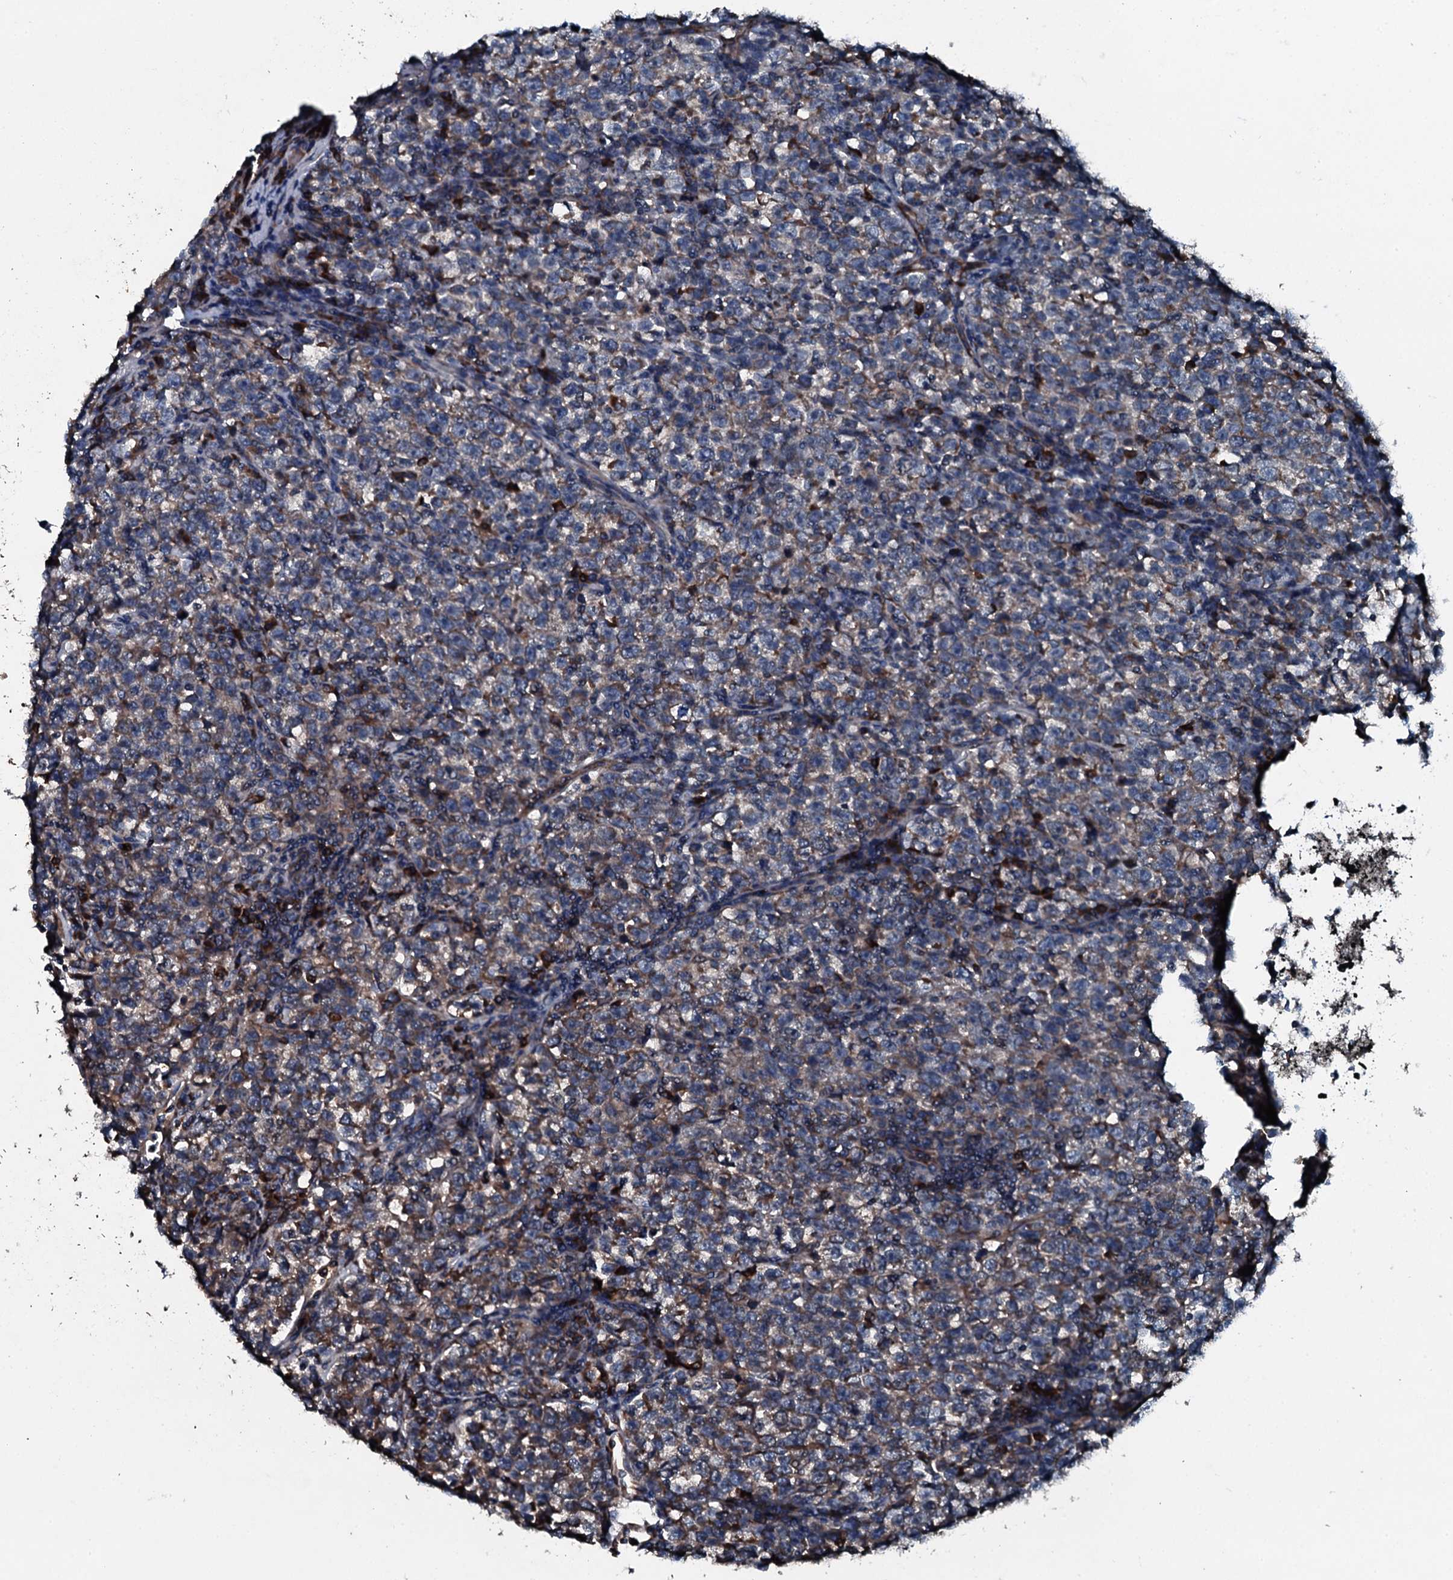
{"staining": {"intensity": "moderate", "quantity": "<25%", "location": "cytoplasmic/membranous"}, "tissue": "testis cancer", "cell_type": "Tumor cells", "image_type": "cancer", "snomed": [{"axis": "morphology", "description": "Normal tissue, NOS"}, {"axis": "morphology", "description": "Seminoma, NOS"}, {"axis": "topography", "description": "Testis"}], "caption": "Testis cancer stained with a brown dye reveals moderate cytoplasmic/membranous positive expression in approximately <25% of tumor cells.", "gene": "ACSS3", "patient": {"sex": "male", "age": 43}}